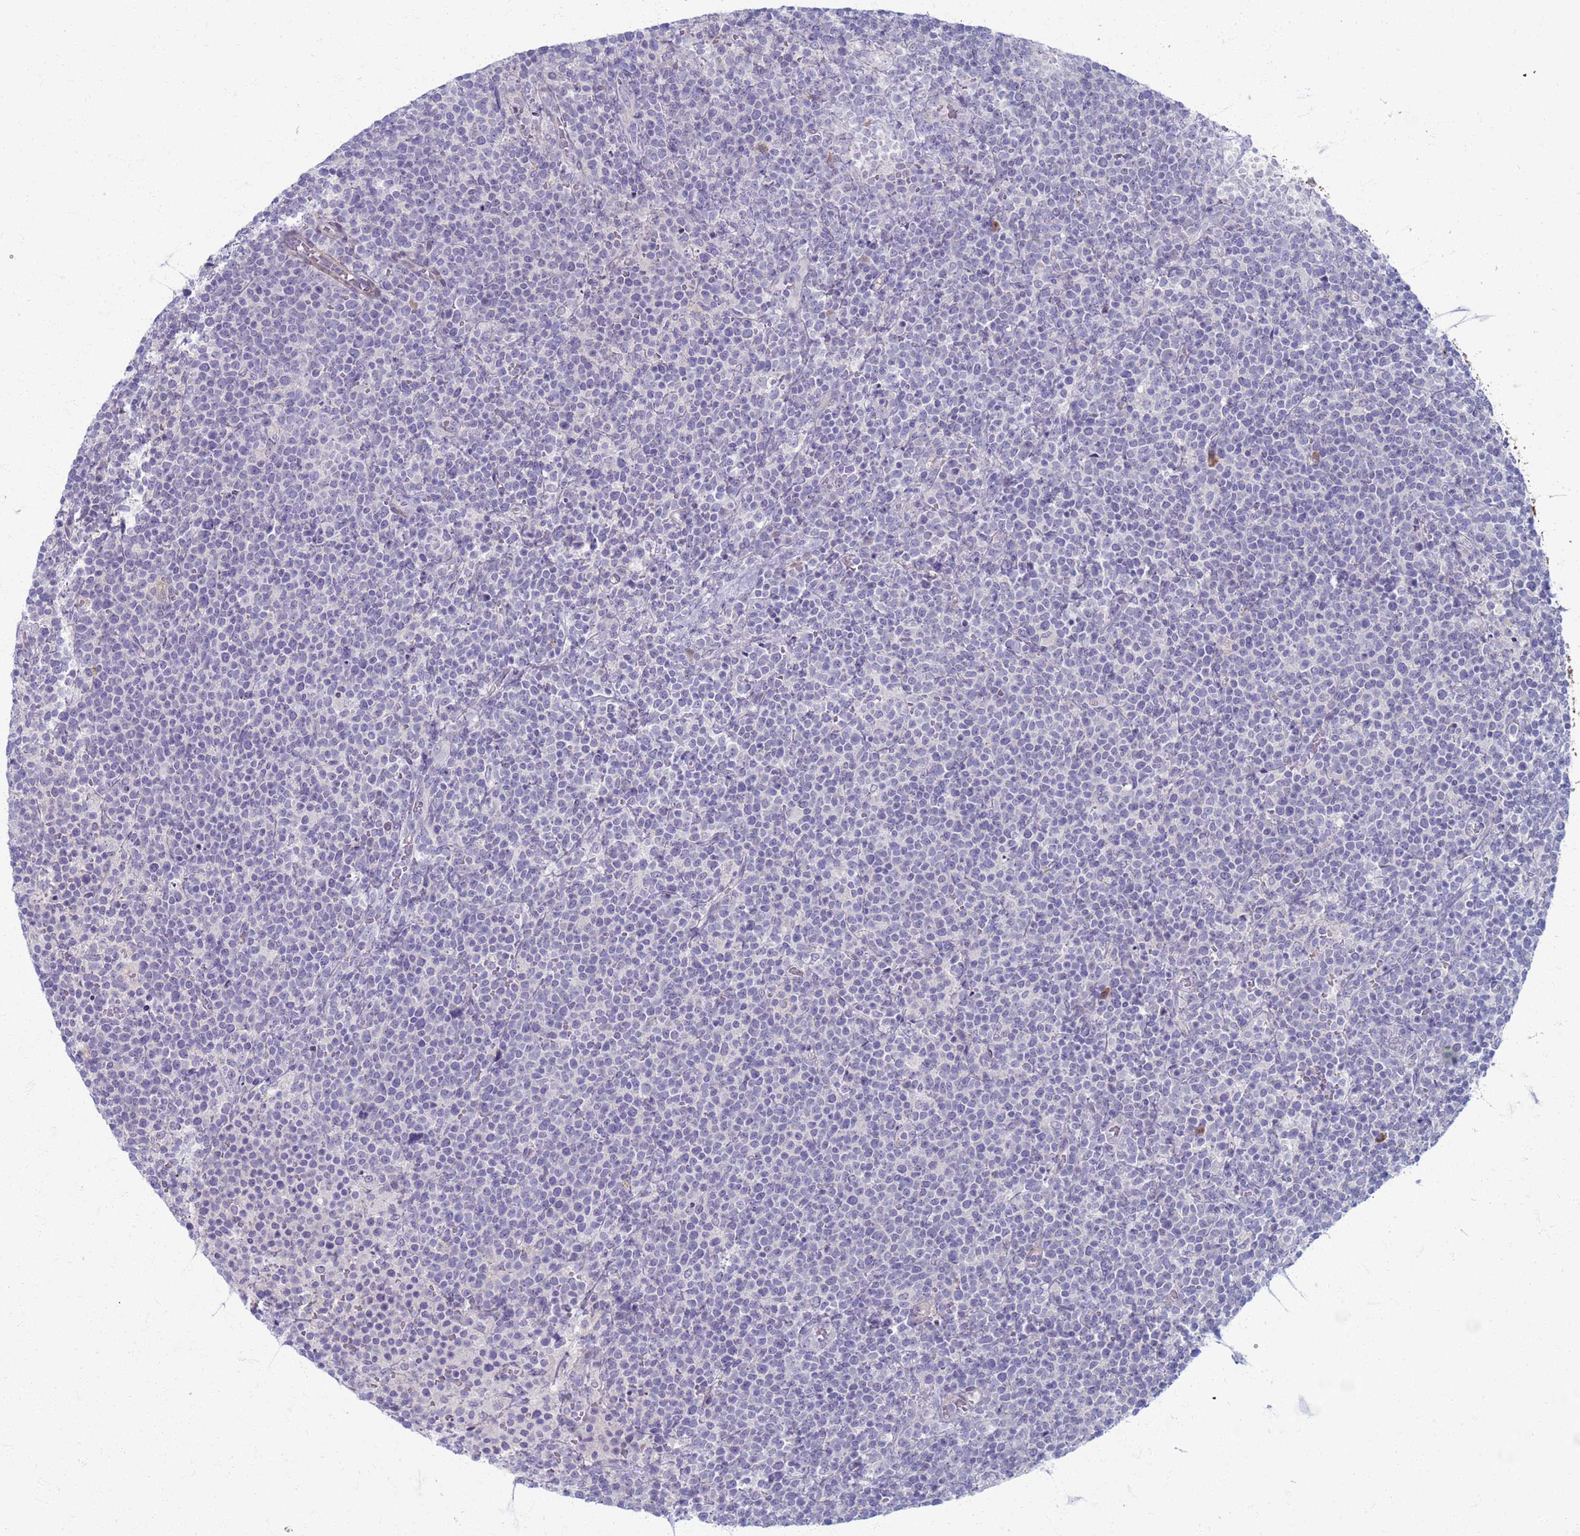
{"staining": {"intensity": "negative", "quantity": "none", "location": "none"}, "tissue": "lymphoma", "cell_type": "Tumor cells", "image_type": "cancer", "snomed": [{"axis": "morphology", "description": "Malignant lymphoma, non-Hodgkin's type, High grade"}, {"axis": "topography", "description": "Lymph node"}], "caption": "The immunohistochemistry image has no significant staining in tumor cells of lymphoma tissue.", "gene": "CLCA2", "patient": {"sex": "male", "age": 61}}